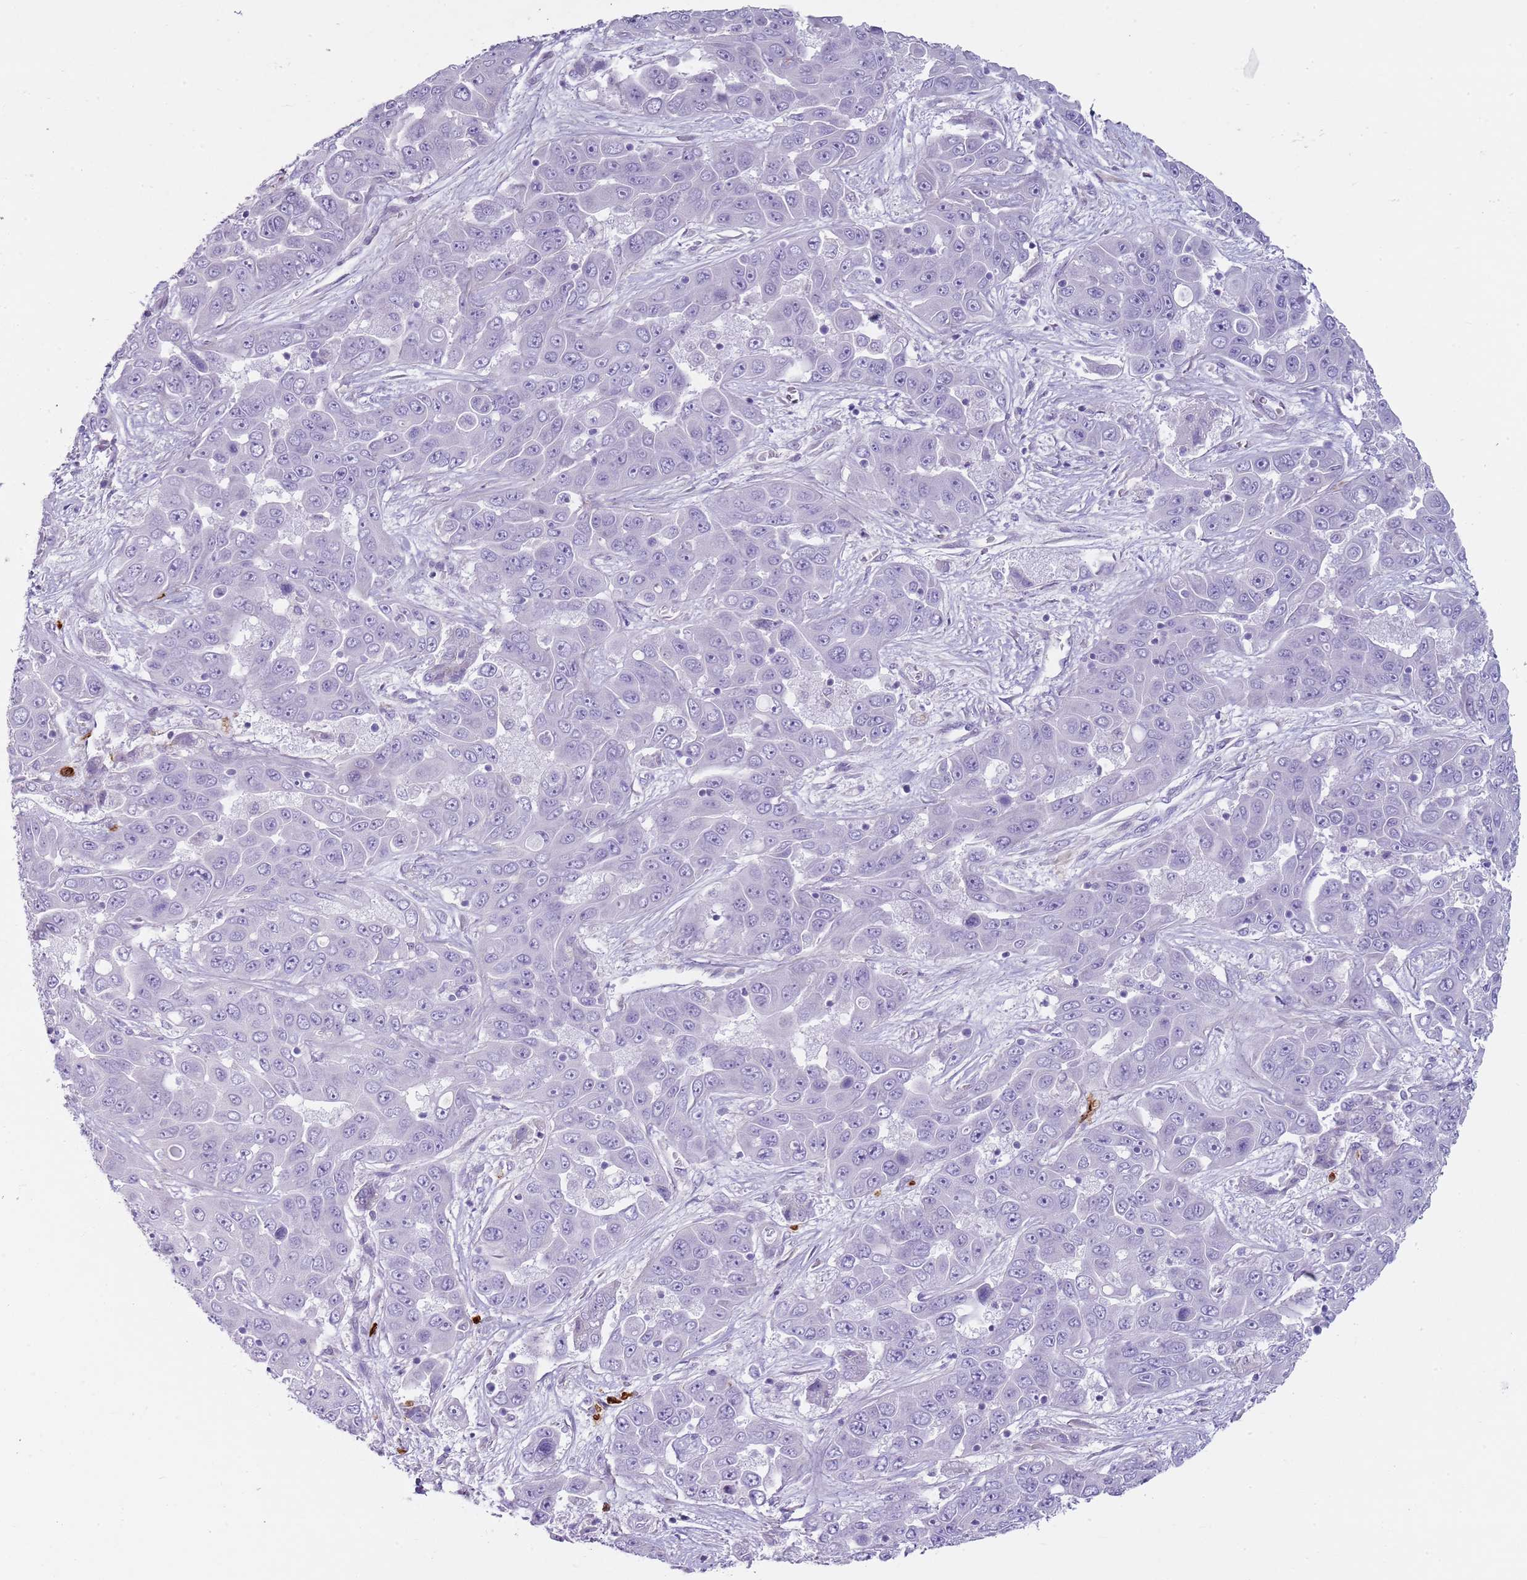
{"staining": {"intensity": "negative", "quantity": "none", "location": "none"}, "tissue": "liver cancer", "cell_type": "Tumor cells", "image_type": "cancer", "snomed": [{"axis": "morphology", "description": "Cholangiocarcinoma"}, {"axis": "topography", "description": "Liver"}], "caption": "IHC of liver cancer reveals no staining in tumor cells. (DAB (3,3'-diaminobenzidine) immunohistochemistry with hematoxylin counter stain).", "gene": "CD177", "patient": {"sex": "female", "age": 52}}